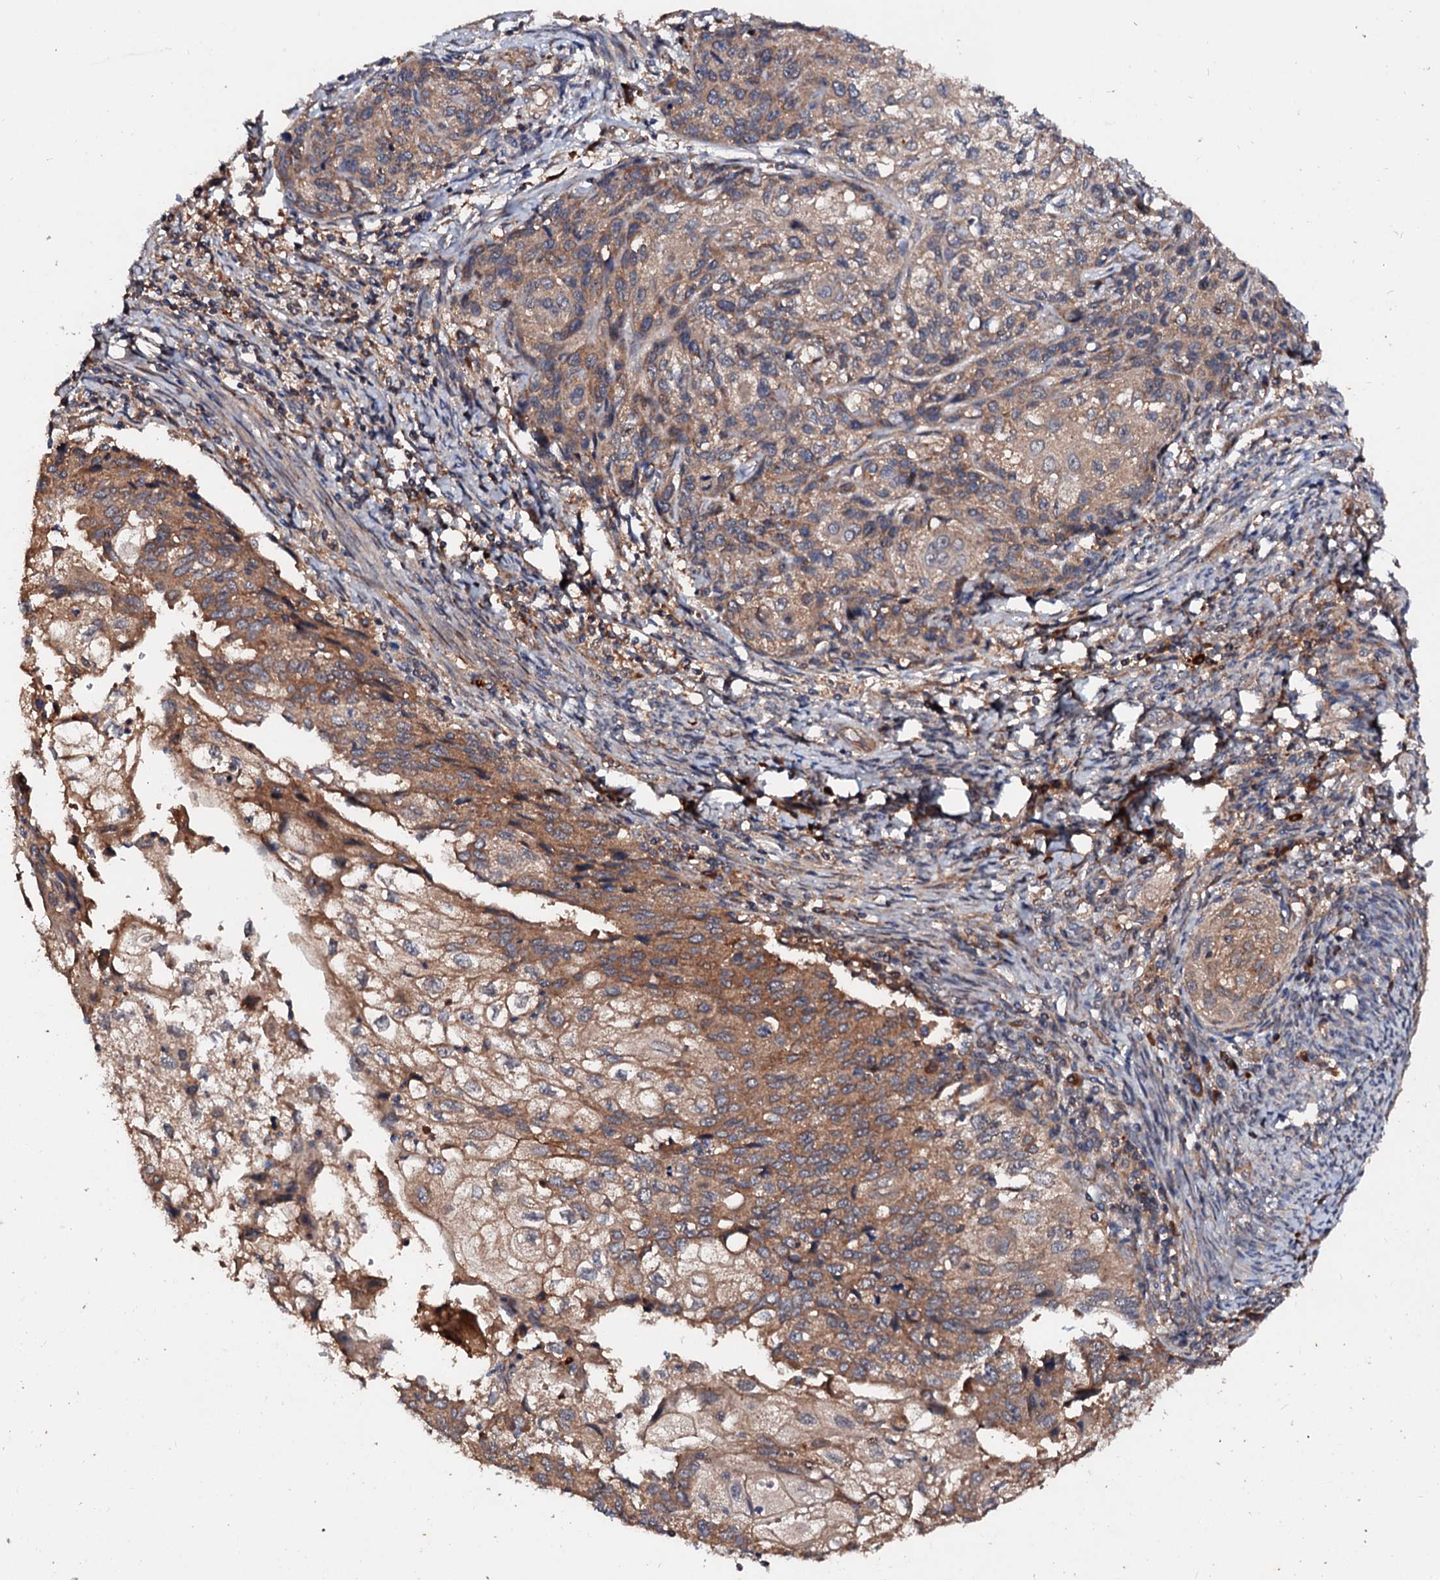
{"staining": {"intensity": "moderate", "quantity": ">75%", "location": "cytoplasmic/membranous"}, "tissue": "cervical cancer", "cell_type": "Tumor cells", "image_type": "cancer", "snomed": [{"axis": "morphology", "description": "Squamous cell carcinoma, NOS"}, {"axis": "topography", "description": "Cervix"}], "caption": "Immunohistochemistry (IHC) histopathology image of neoplastic tissue: human cervical cancer stained using IHC exhibits medium levels of moderate protein expression localized specifically in the cytoplasmic/membranous of tumor cells, appearing as a cytoplasmic/membranous brown color.", "gene": "EXTL1", "patient": {"sex": "female", "age": 67}}